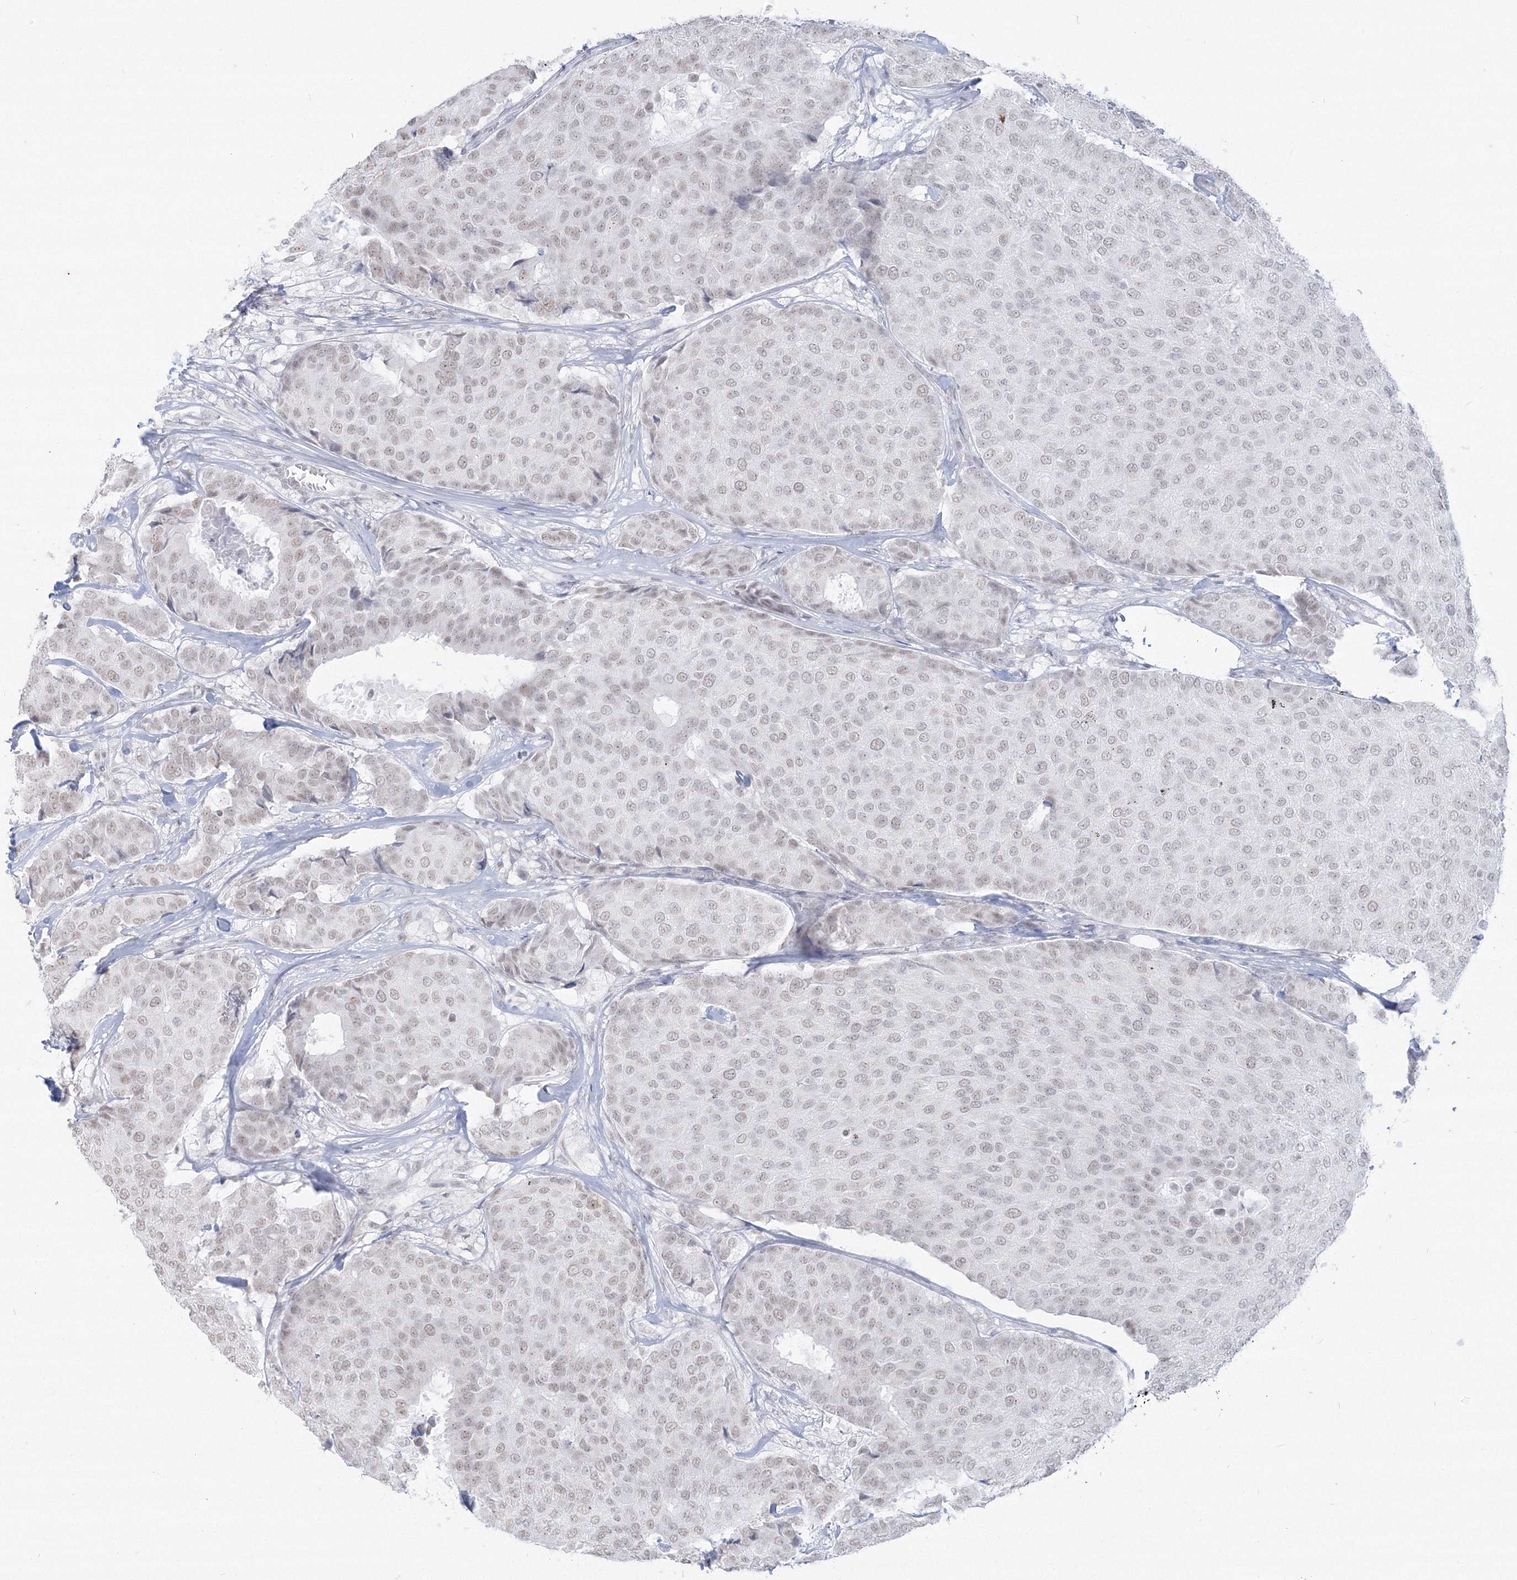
{"staining": {"intensity": "weak", "quantity": "25%-75%", "location": "nuclear"}, "tissue": "breast cancer", "cell_type": "Tumor cells", "image_type": "cancer", "snomed": [{"axis": "morphology", "description": "Duct carcinoma"}, {"axis": "topography", "description": "Breast"}], "caption": "Breast cancer (intraductal carcinoma) was stained to show a protein in brown. There is low levels of weak nuclear expression in about 25%-75% of tumor cells. The staining was performed using DAB to visualize the protein expression in brown, while the nuclei were stained in blue with hematoxylin (Magnification: 20x).", "gene": "PPP4R2", "patient": {"sex": "female", "age": 75}}